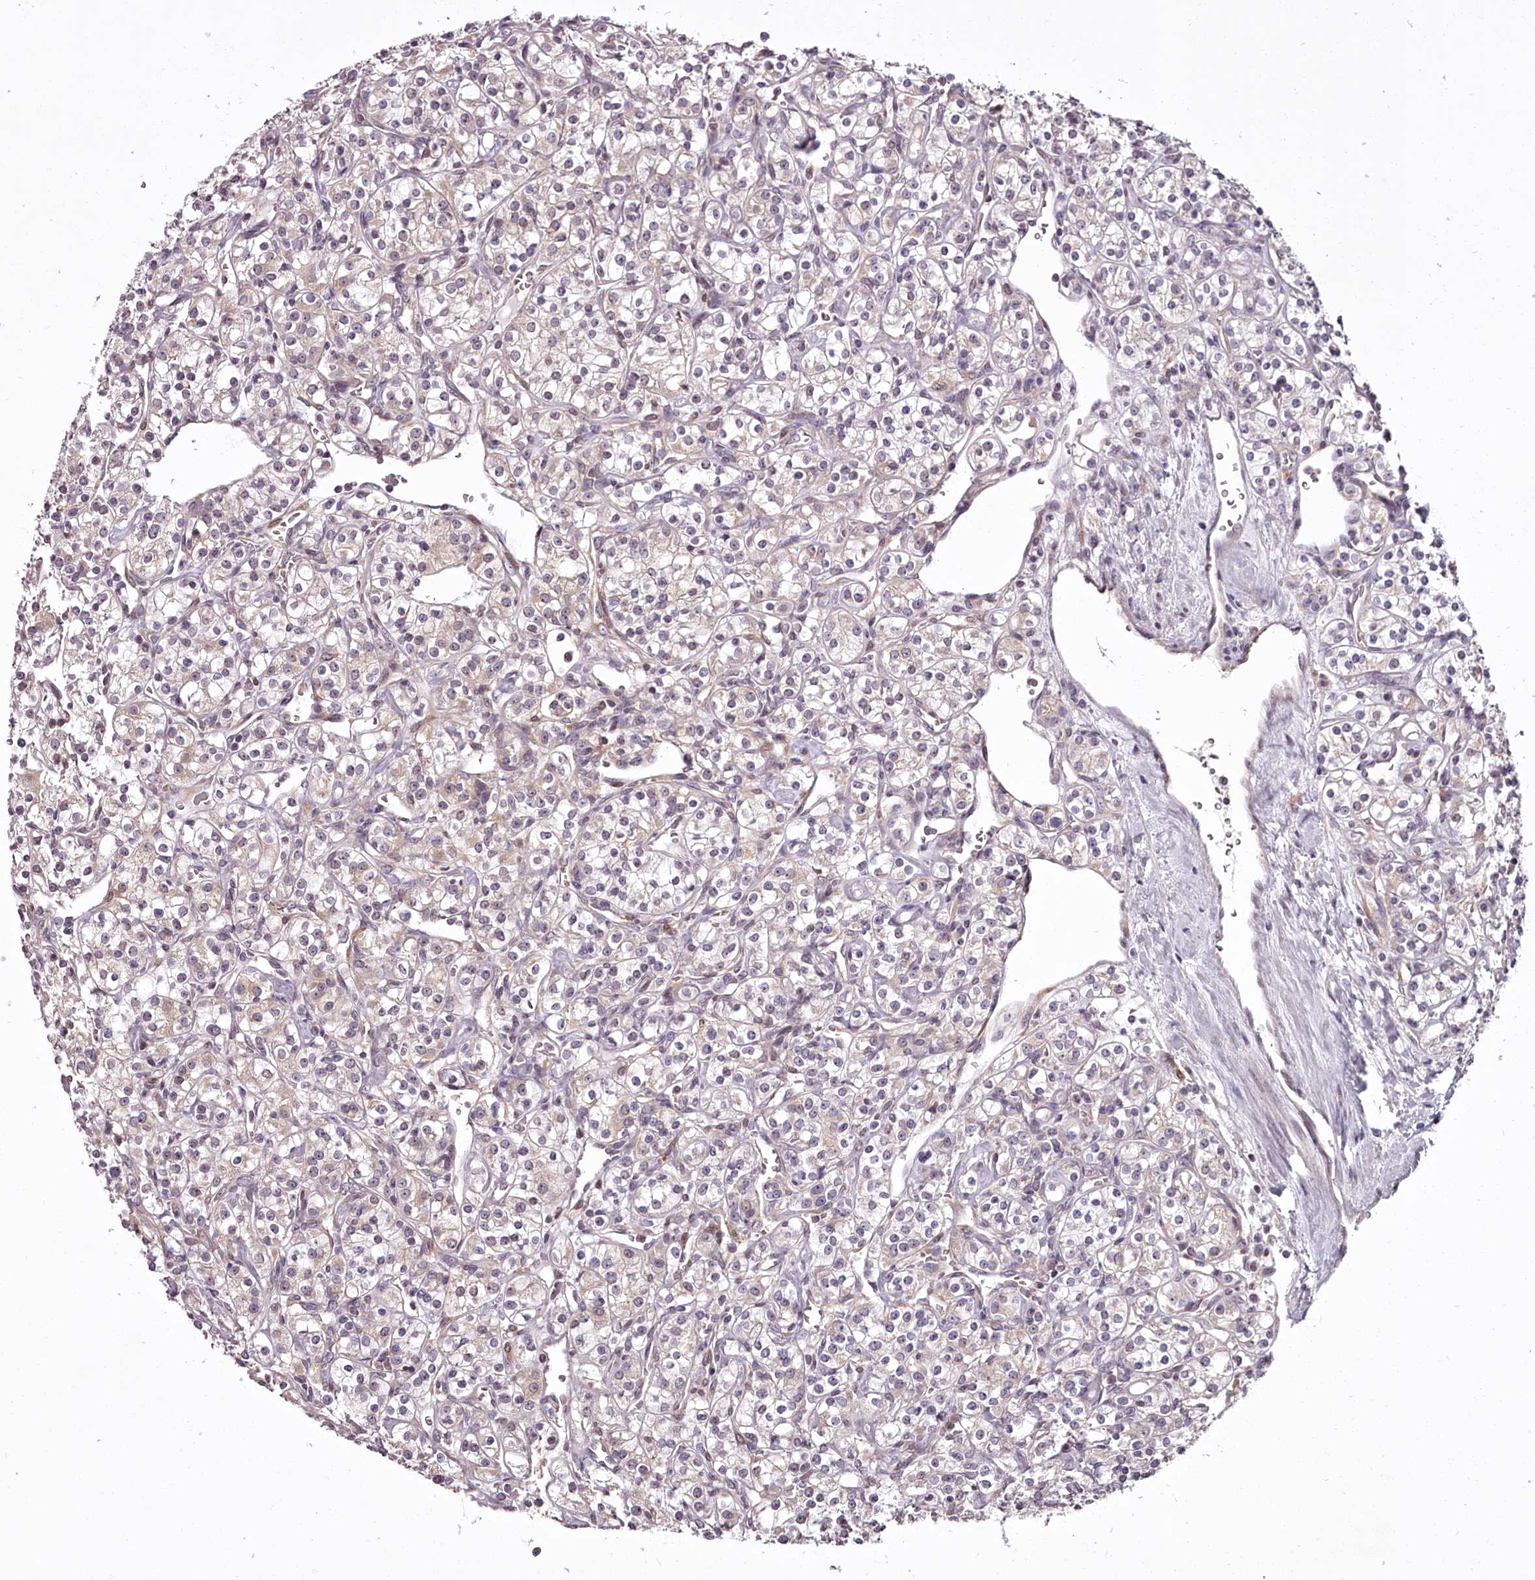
{"staining": {"intensity": "negative", "quantity": "none", "location": "none"}, "tissue": "renal cancer", "cell_type": "Tumor cells", "image_type": "cancer", "snomed": [{"axis": "morphology", "description": "Adenocarcinoma, NOS"}, {"axis": "topography", "description": "Kidney"}], "caption": "Renal cancer (adenocarcinoma) was stained to show a protein in brown. There is no significant positivity in tumor cells.", "gene": "CCDC92", "patient": {"sex": "male", "age": 77}}